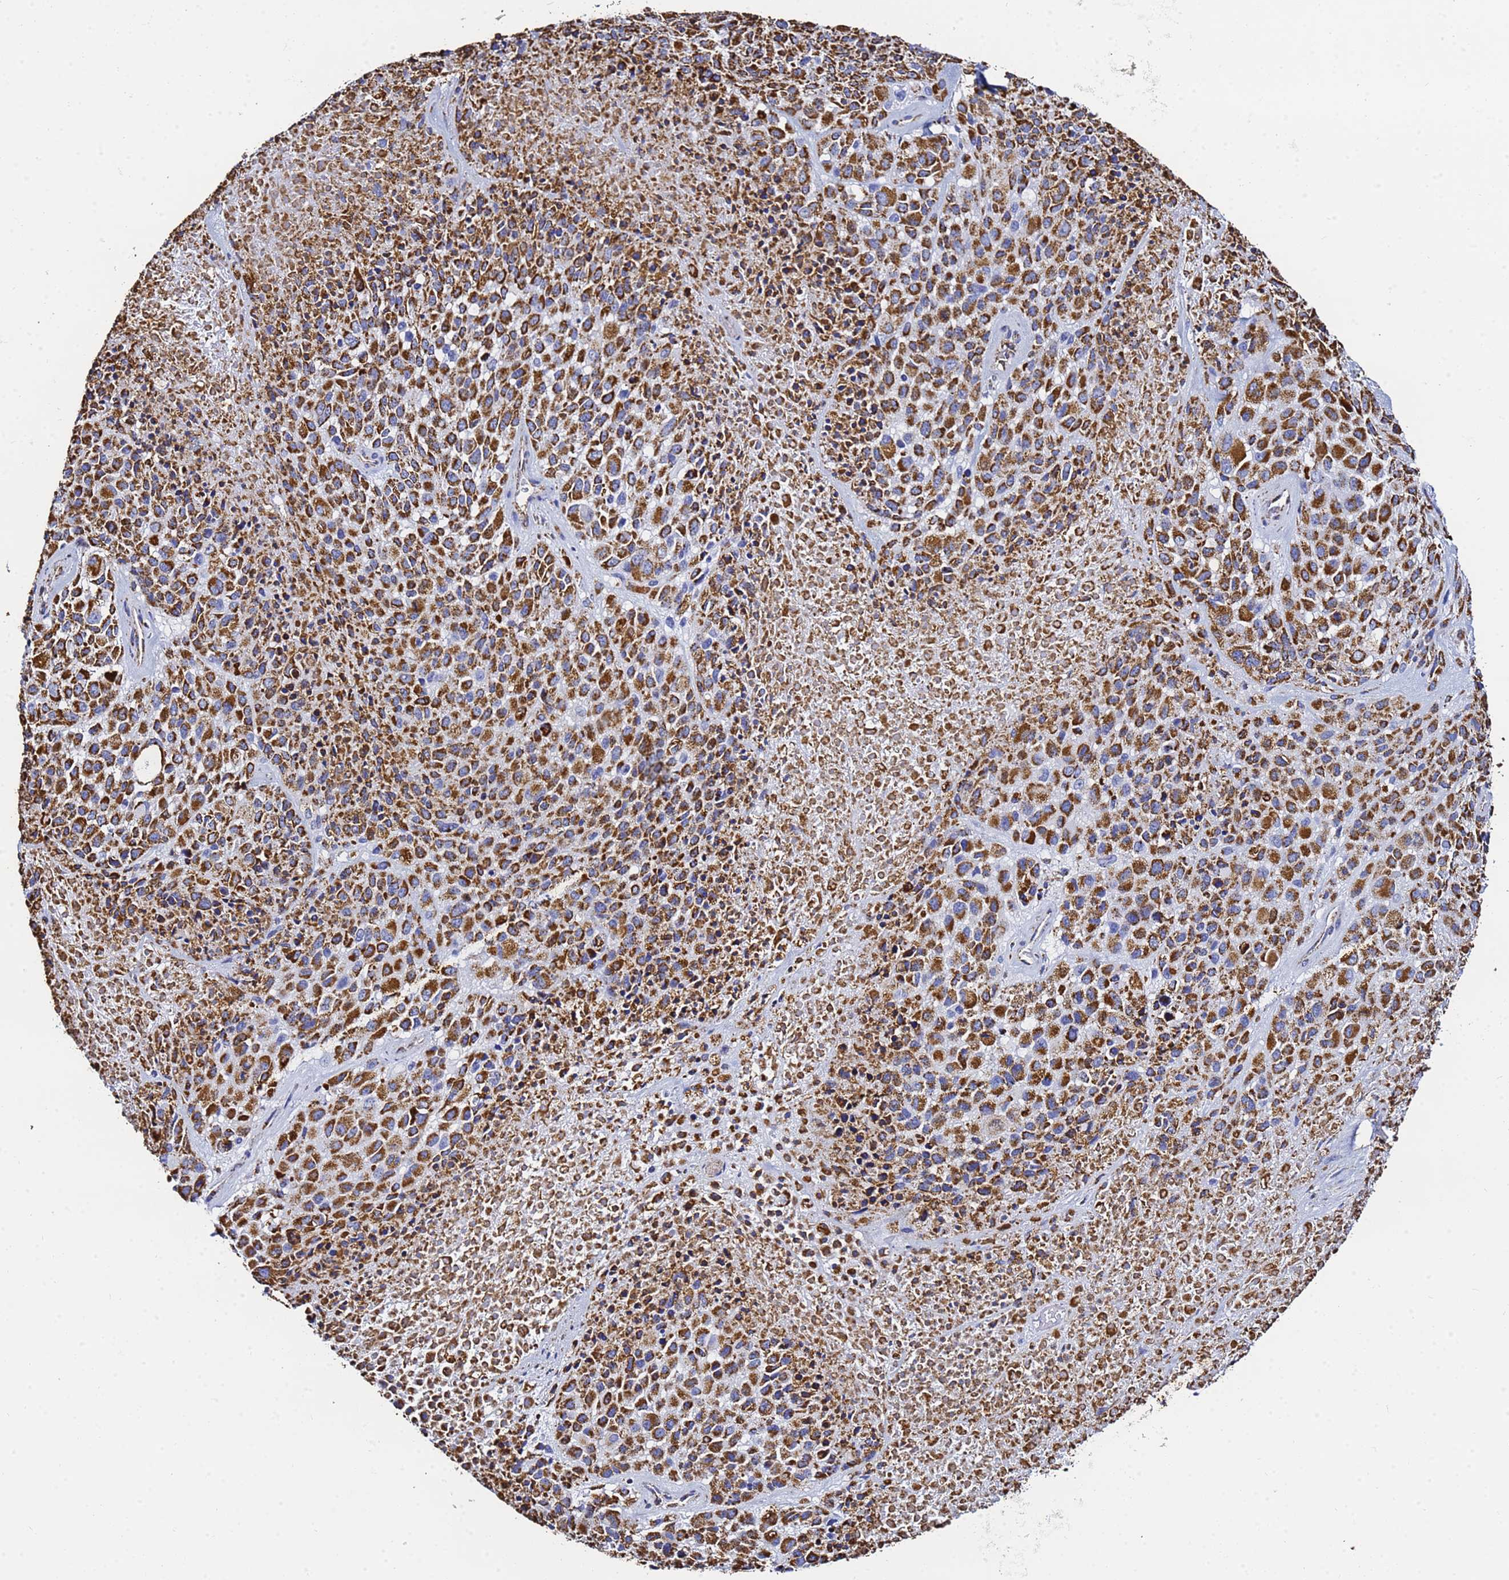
{"staining": {"intensity": "strong", "quantity": ">75%", "location": "cytoplasmic/membranous"}, "tissue": "melanoma", "cell_type": "Tumor cells", "image_type": "cancer", "snomed": [{"axis": "morphology", "description": "Malignant melanoma, Metastatic site"}, {"axis": "topography", "description": "Skin"}], "caption": "Human malignant melanoma (metastatic site) stained for a protein (brown) reveals strong cytoplasmic/membranous positive staining in about >75% of tumor cells.", "gene": "PHB2", "patient": {"sex": "female", "age": 81}}